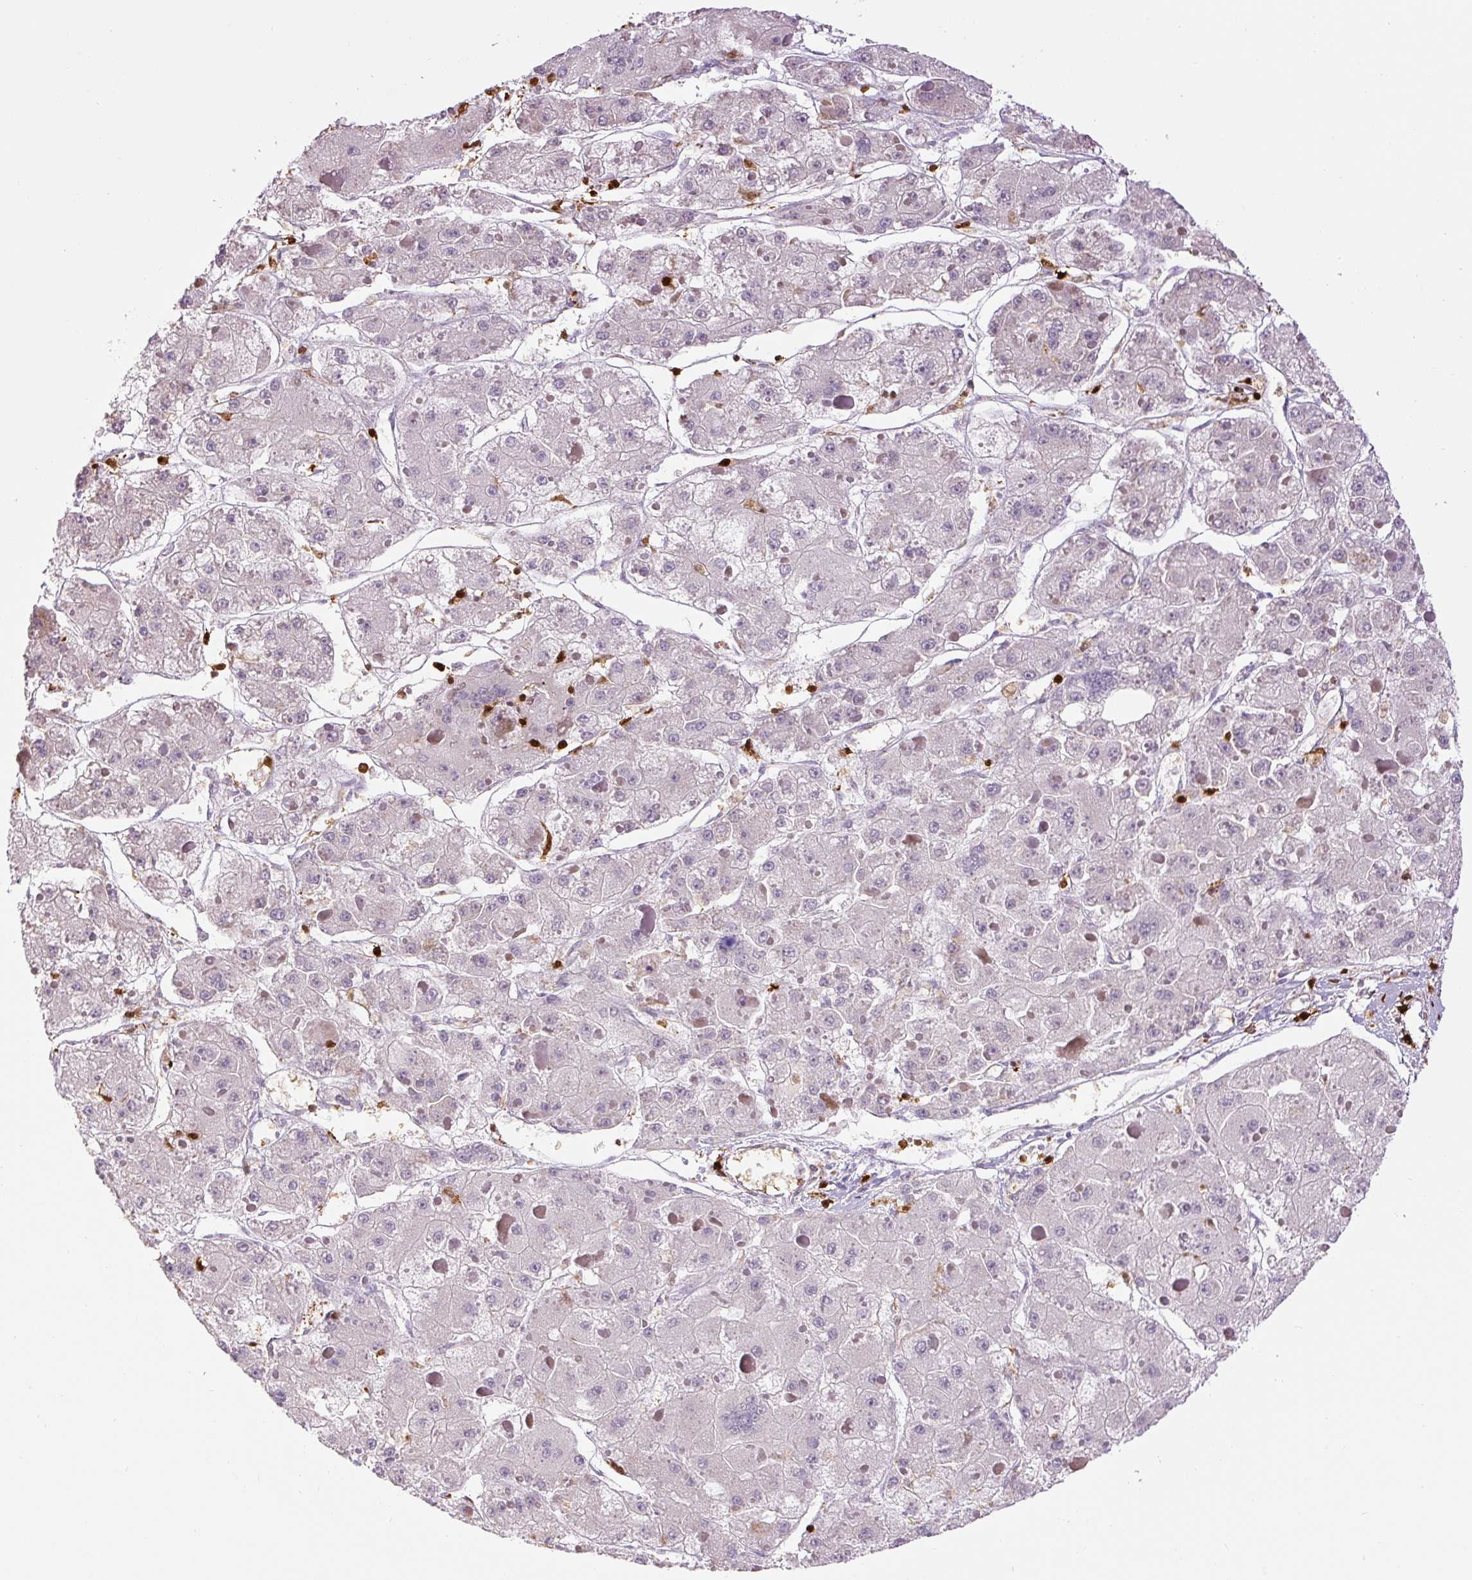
{"staining": {"intensity": "negative", "quantity": "none", "location": "none"}, "tissue": "liver cancer", "cell_type": "Tumor cells", "image_type": "cancer", "snomed": [{"axis": "morphology", "description": "Carcinoma, Hepatocellular, NOS"}, {"axis": "topography", "description": "Liver"}], "caption": "Immunohistochemical staining of liver hepatocellular carcinoma reveals no significant expression in tumor cells. (Stains: DAB immunohistochemistry with hematoxylin counter stain, Microscopy: brightfield microscopy at high magnification).", "gene": "S100A4", "patient": {"sex": "female", "age": 73}}